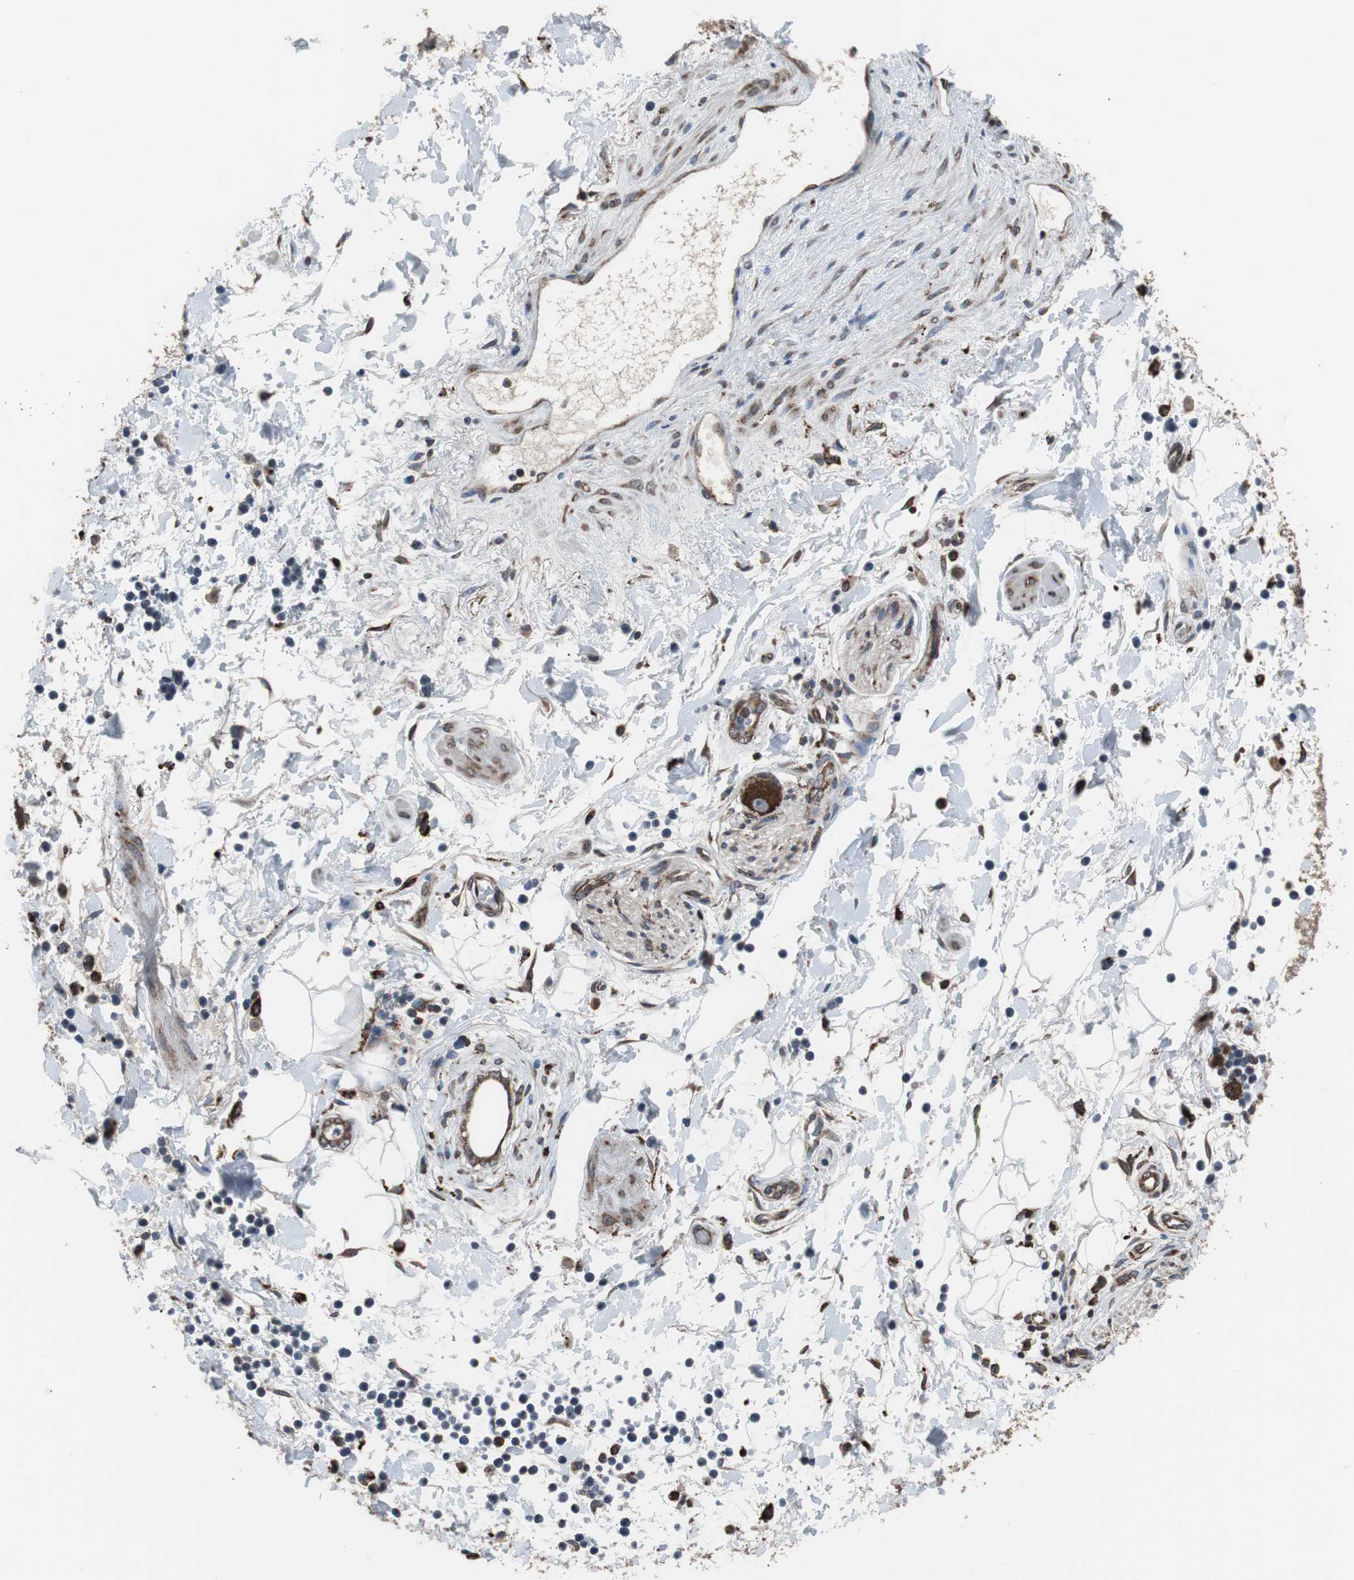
{"staining": {"intensity": "moderate", "quantity": "<25%", "location": "cytoplasmic/membranous"}, "tissue": "adipose tissue", "cell_type": "Adipocytes", "image_type": "normal", "snomed": [{"axis": "morphology", "description": "Normal tissue, NOS"}, {"axis": "topography", "description": "Soft tissue"}, {"axis": "topography", "description": "Peripheral nerve tissue"}], "caption": "About <25% of adipocytes in benign adipose tissue exhibit moderate cytoplasmic/membranous protein positivity as visualized by brown immunohistochemical staining.", "gene": "USP10", "patient": {"sex": "female", "age": 71}}